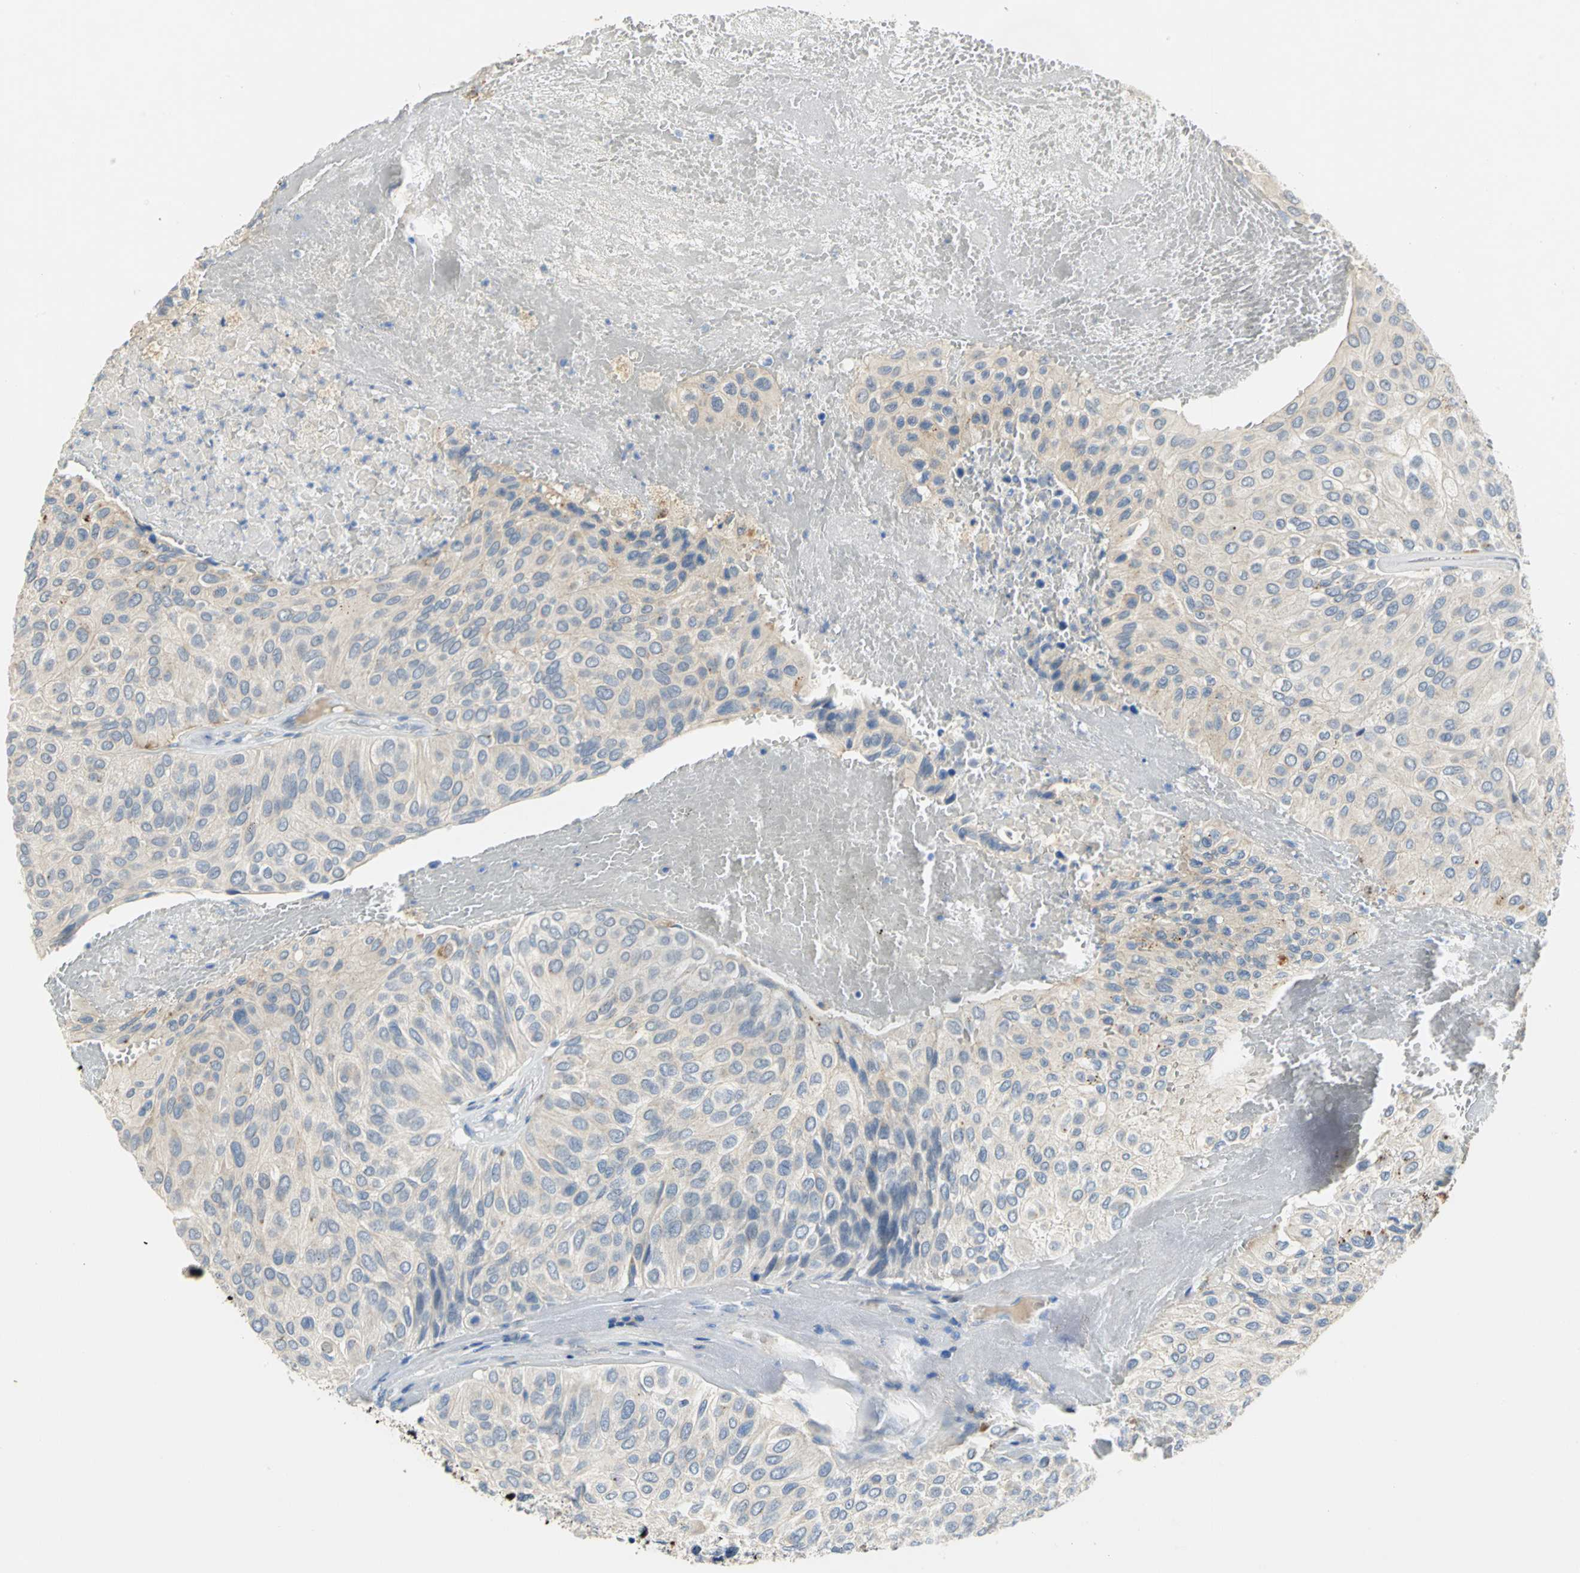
{"staining": {"intensity": "negative", "quantity": "none", "location": "none"}, "tissue": "urothelial cancer", "cell_type": "Tumor cells", "image_type": "cancer", "snomed": [{"axis": "morphology", "description": "Urothelial carcinoma, High grade"}, {"axis": "topography", "description": "Urinary bladder"}], "caption": "Tumor cells are negative for brown protein staining in high-grade urothelial carcinoma.", "gene": "IL17RB", "patient": {"sex": "male", "age": 66}}